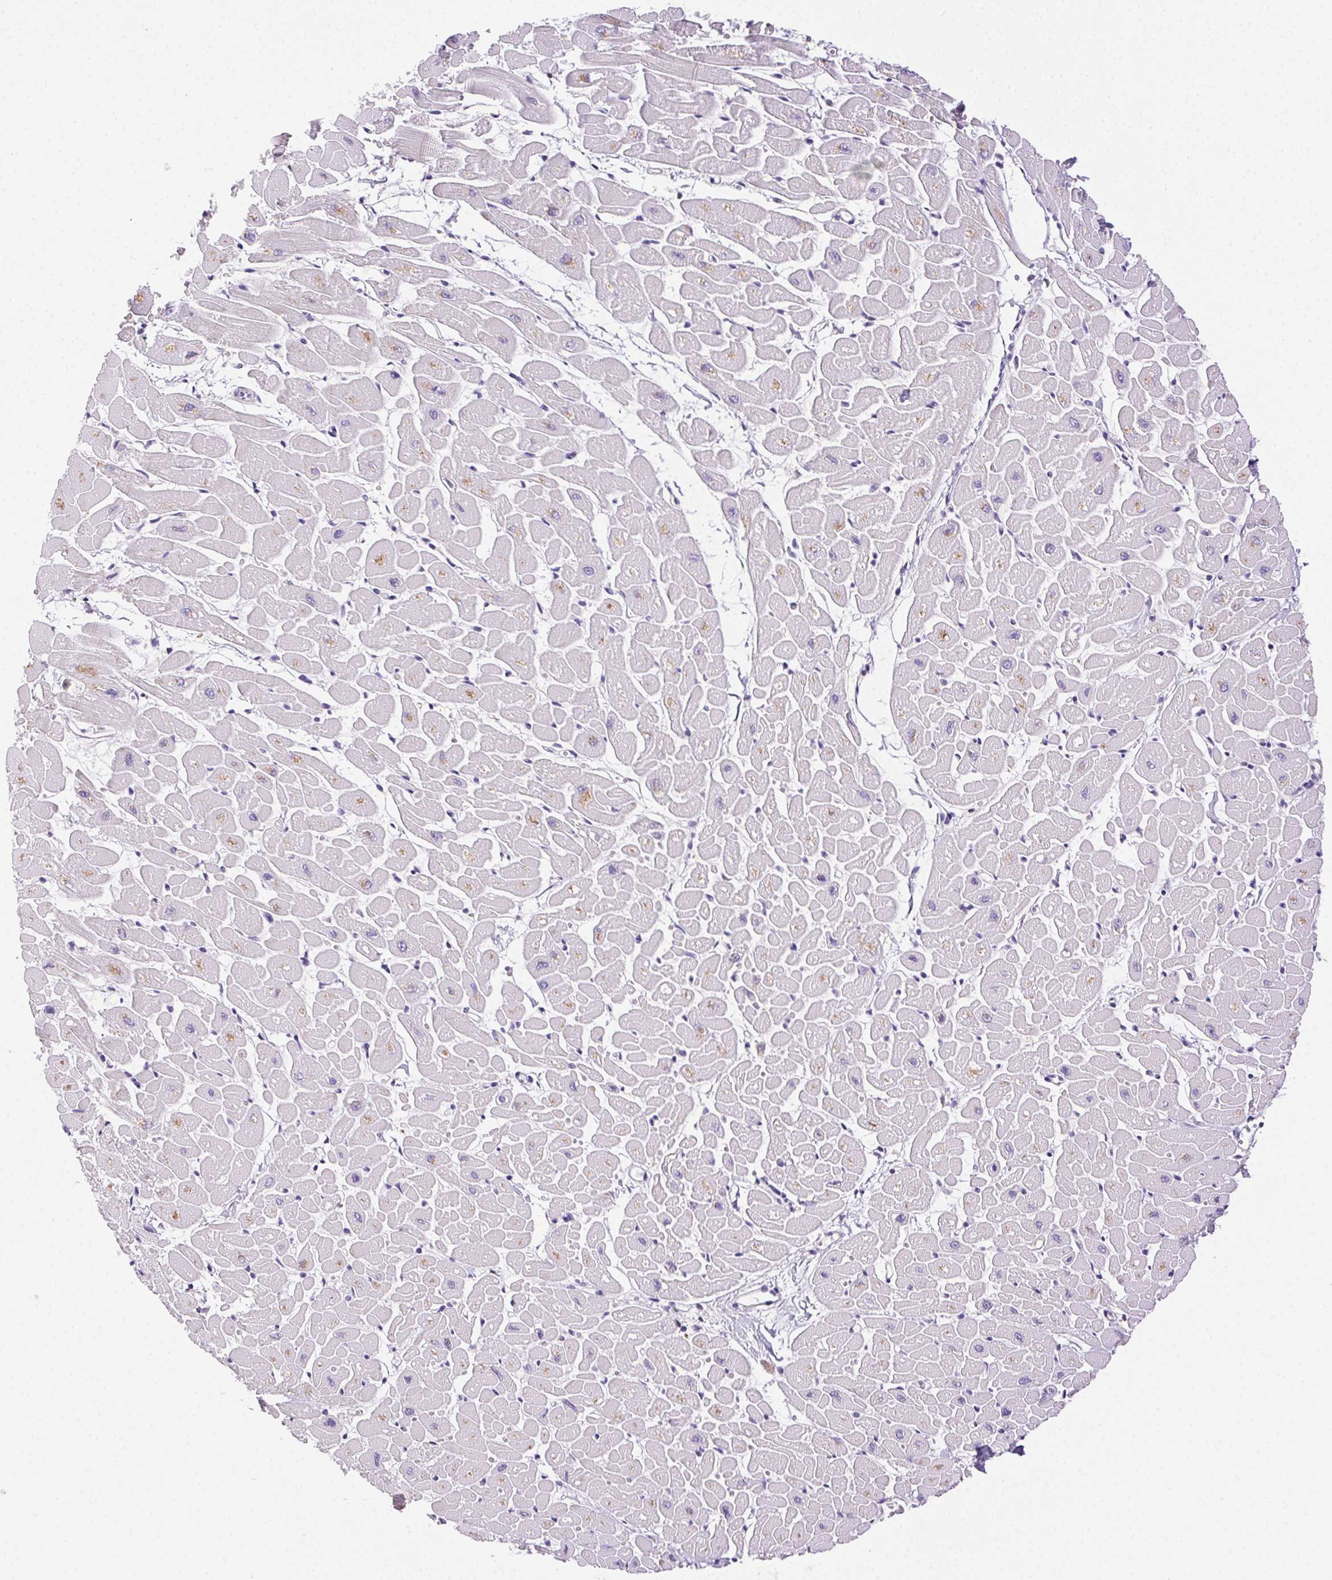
{"staining": {"intensity": "weak", "quantity": "<25%", "location": "cytoplasmic/membranous"}, "tissue": "heart muscle", "cell_type": "Cardiomyocytes", "image_type": "normal", "snomed": [{"axis": "morphology", "description": "Normal tissue, NOS"}, {"axis": "topography", "description": "Heart"}], "caption": "This photomicrograph is of unremarkable heart muscle stained with immunohistochemistry (IHC) to label a protein in brown with the nuclei are counter-stained blue. There is no staining in cardiomyocytes.", "gene": "CLDN10", "patient": {"sex": "male", "age": 57}}